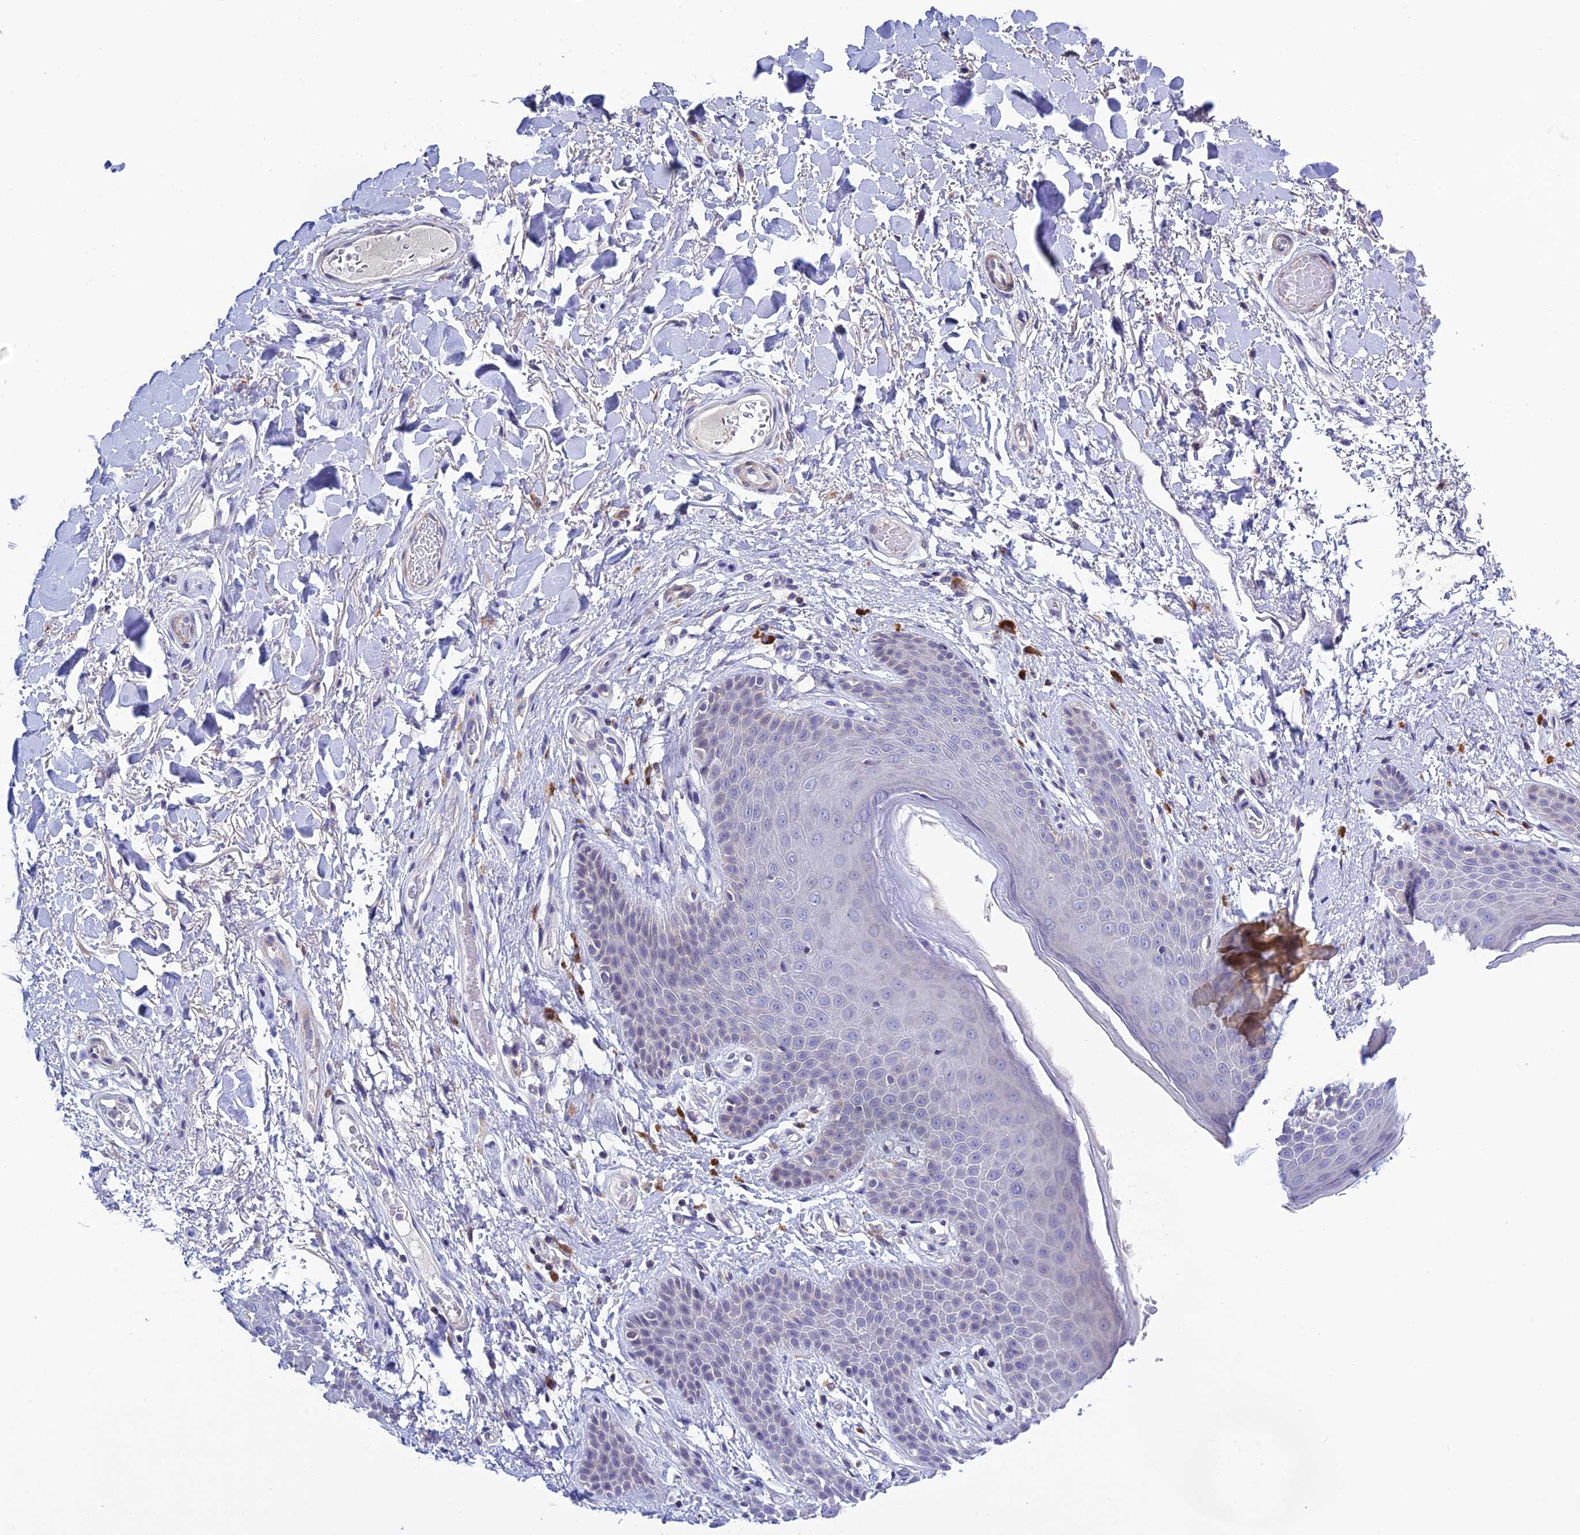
{"staining": {"intensity": "negative", "quantity": "none", "location": "none"}, "tissue": "skin", "cell_type": "Epidermal cells", "image_type": "normal", "snomed": [{"axis": "morphology", "description": "Normal tissue, NOS"}, {"axis": "topography", "description": "Anal"}], "caption": "This is an immunohistochemistry micrograph of benign skin. There is no staining in epidermal cells.", "gene": "FAM178B", "patient": {"sex": "male", "age": 74}}